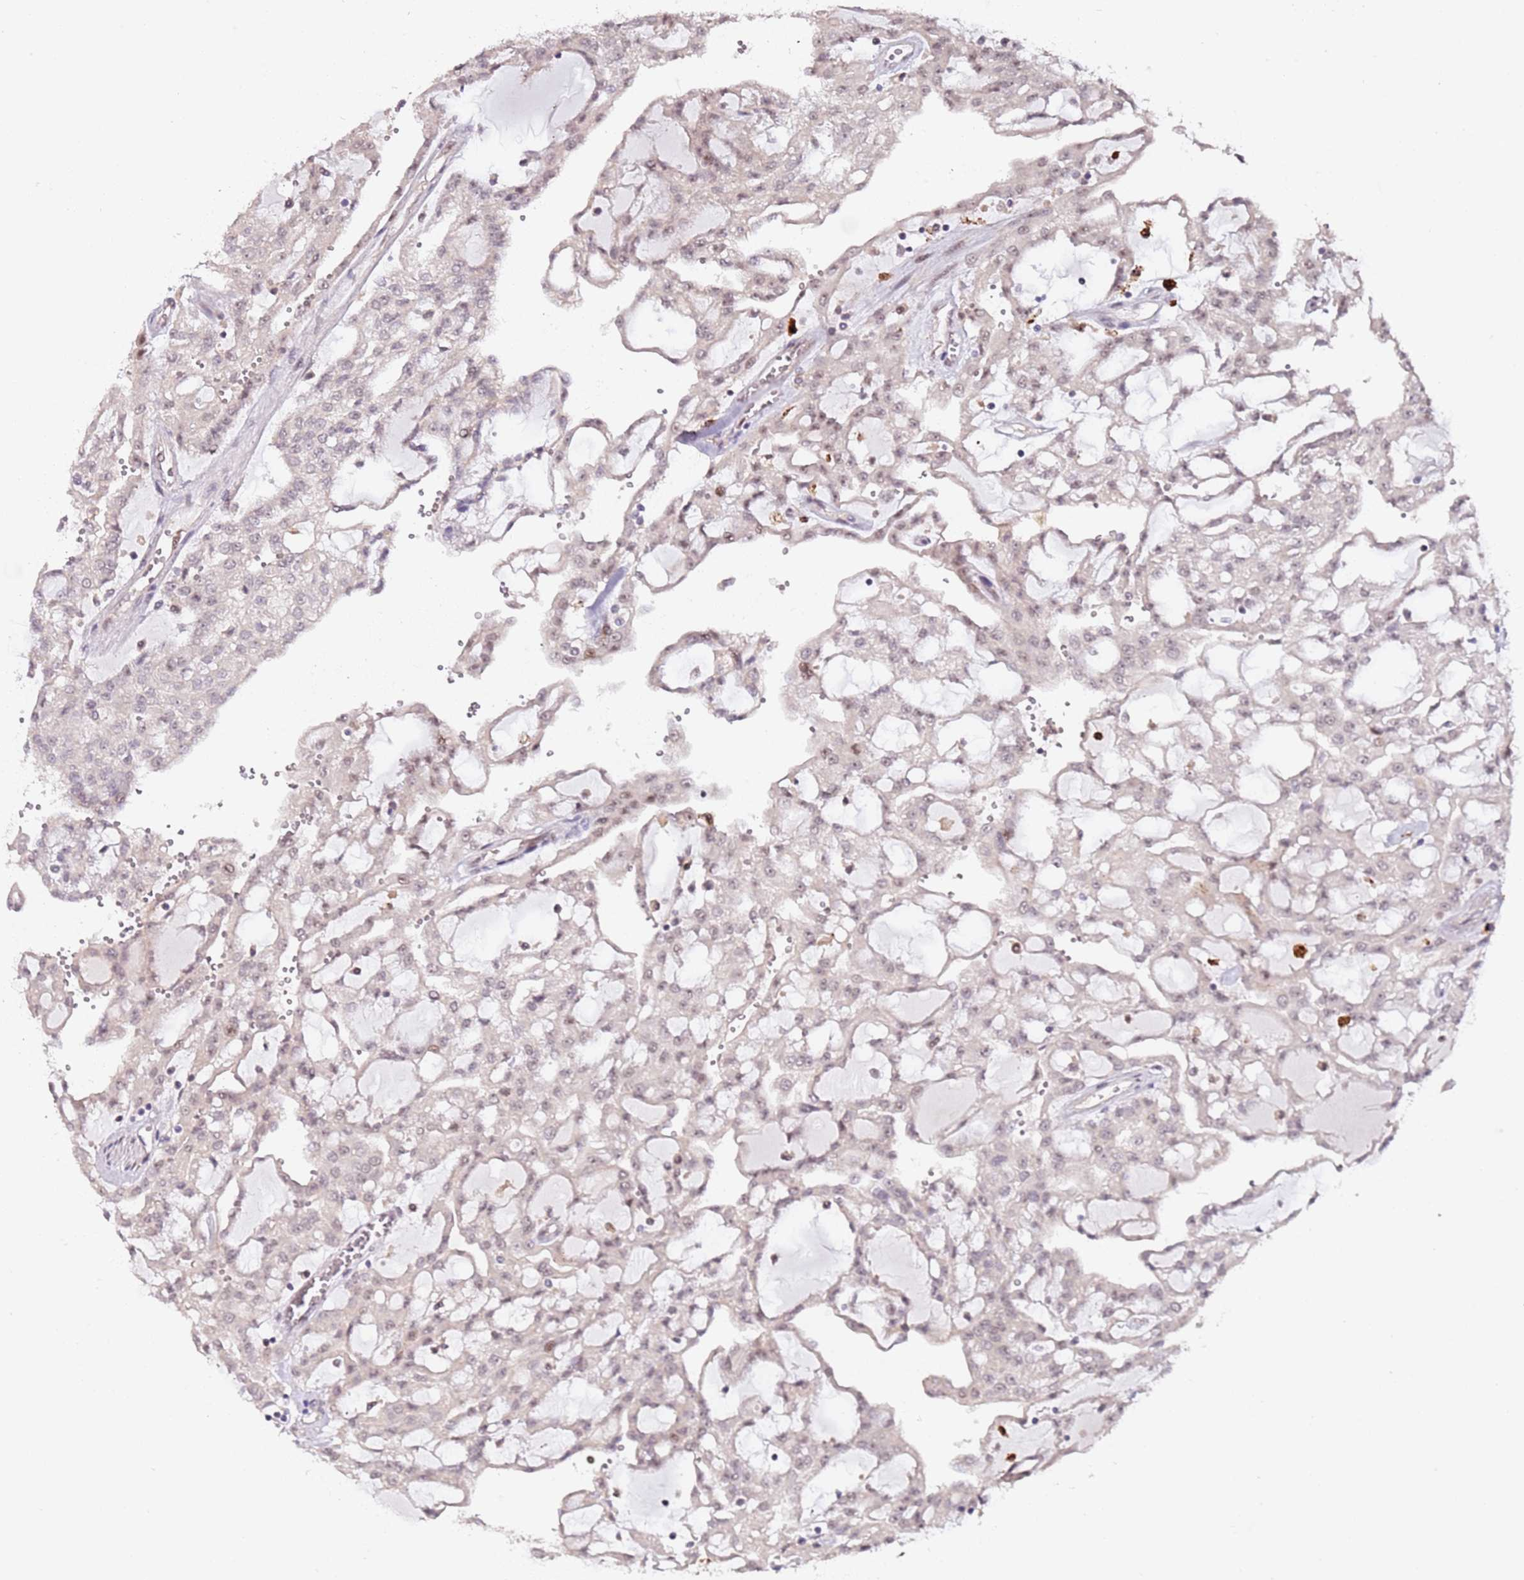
{"staining": {"intensity": "weak", "quantity": "<25%", "location": "nuclear"}, "tissue": "renal cancer", "cell_type": "Tumor cells", "image_type": "cancer", "snomed": [{"axis": "morphology", "description": "Adenocarcinoma, NOS"}, {"axis": "topography", "description": "Kidney"}], "caption": "An IHC histopathology image of renal adenocarcinoma is shown. There is no staining in tumor cells of renal adenocarcinoma. (Stains: DAB immunohistochemistry with hematoxylin counter stain, Microscopy: brightfield microscopy at high magnification).", "gene": "LGALSL", "patient": {"sex": "male", "age": 63}}